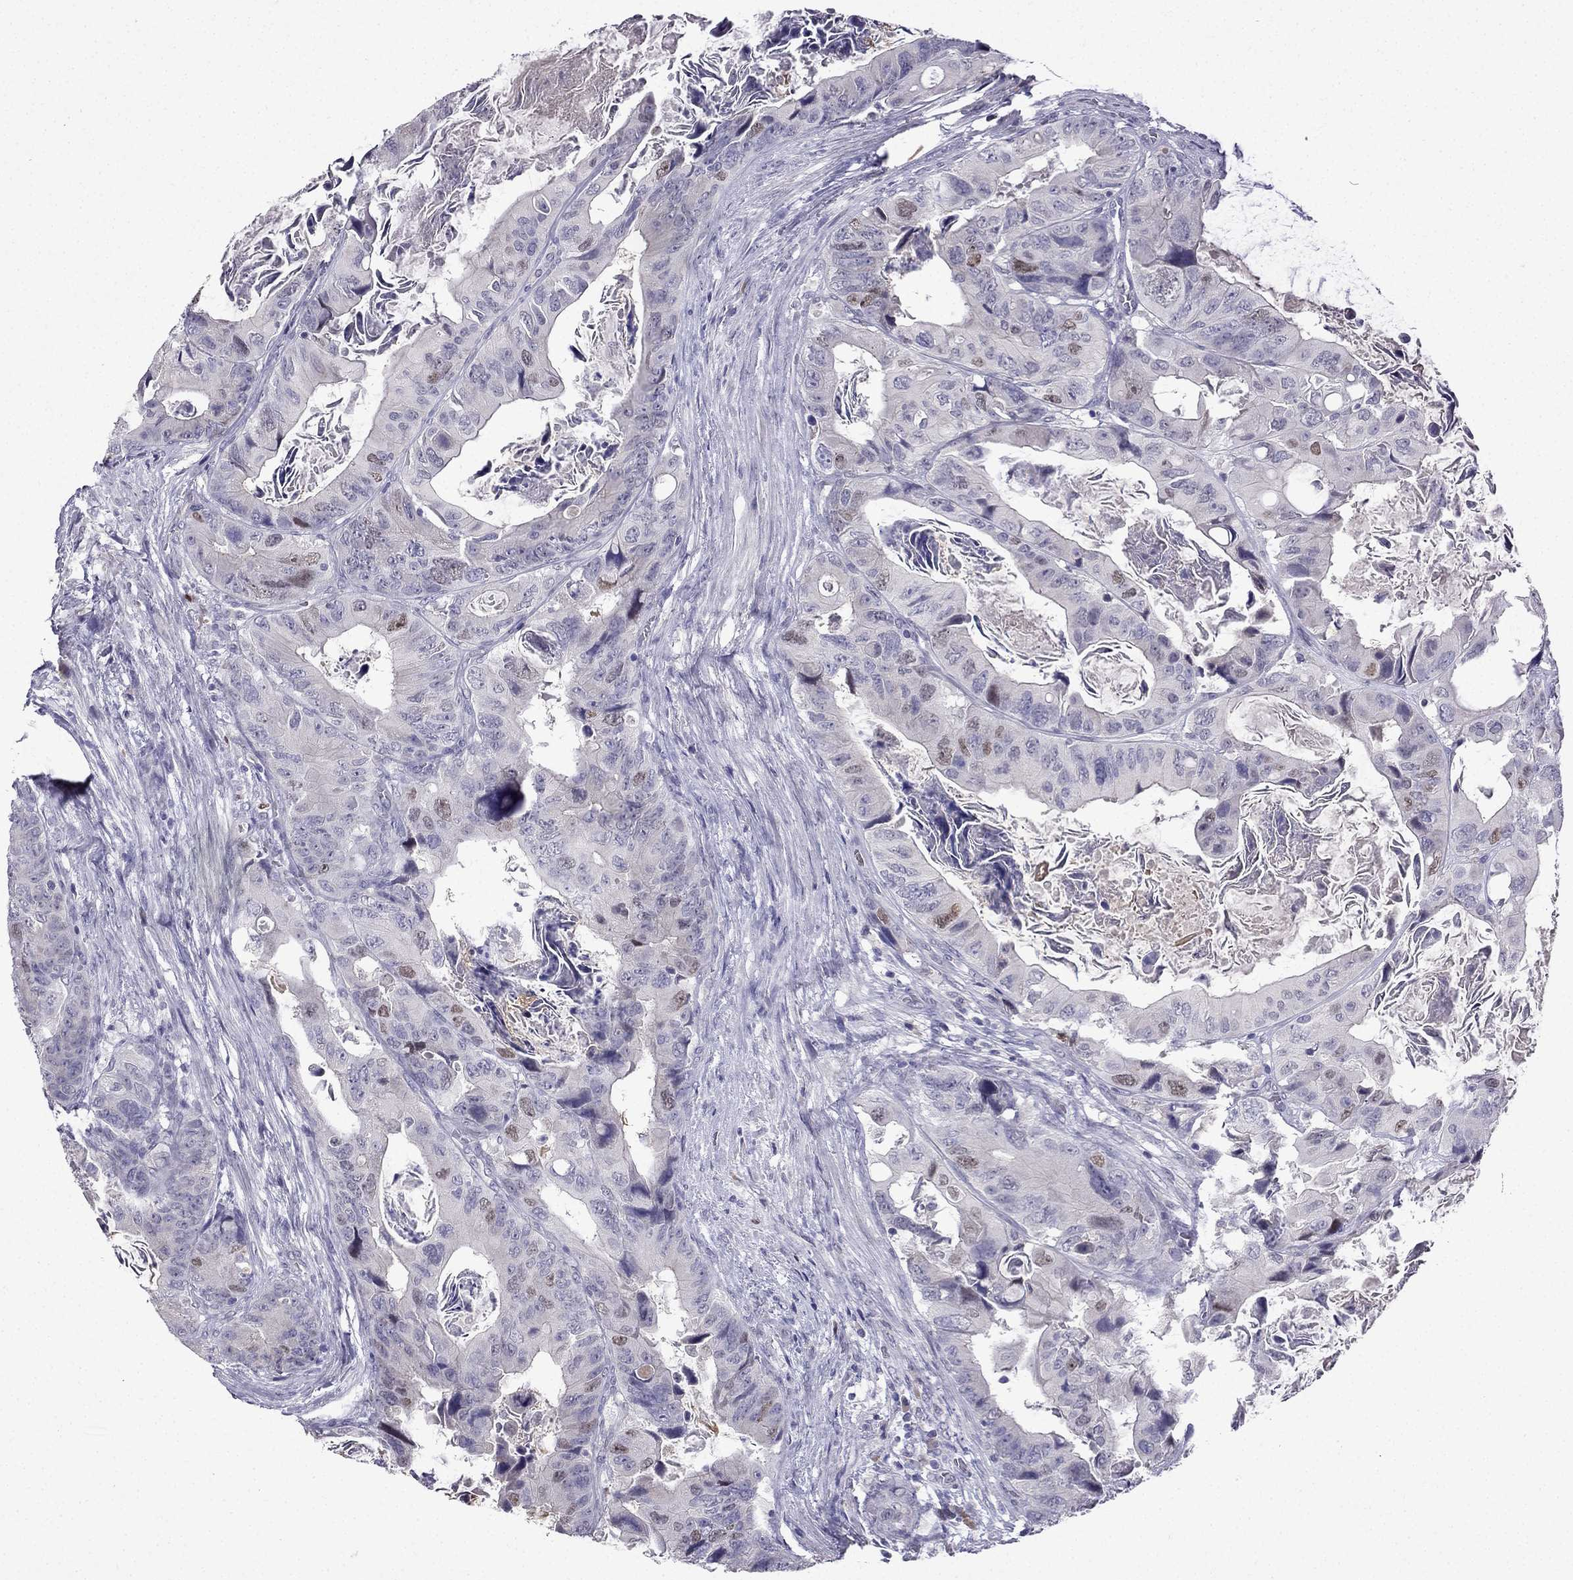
{"staining": {"intensity": "weak", "quantity": "<25%", "location": "nuclear"}, "tissue": "colorectal cancer", "cell_type": "Tumor cells", "image_type": "cancer", "snomed": [{"axis": "morphology", "description": "Adenocarcinoma, NOS"}, {"axis": "topography", "description": "Rectum"}], "caption": "A micrograph of colorectal cancer stained for a protein shows no brown staining in tumor cells.", "gene": "UHRF1", "patient": {"sex": "male", "age": 64}}